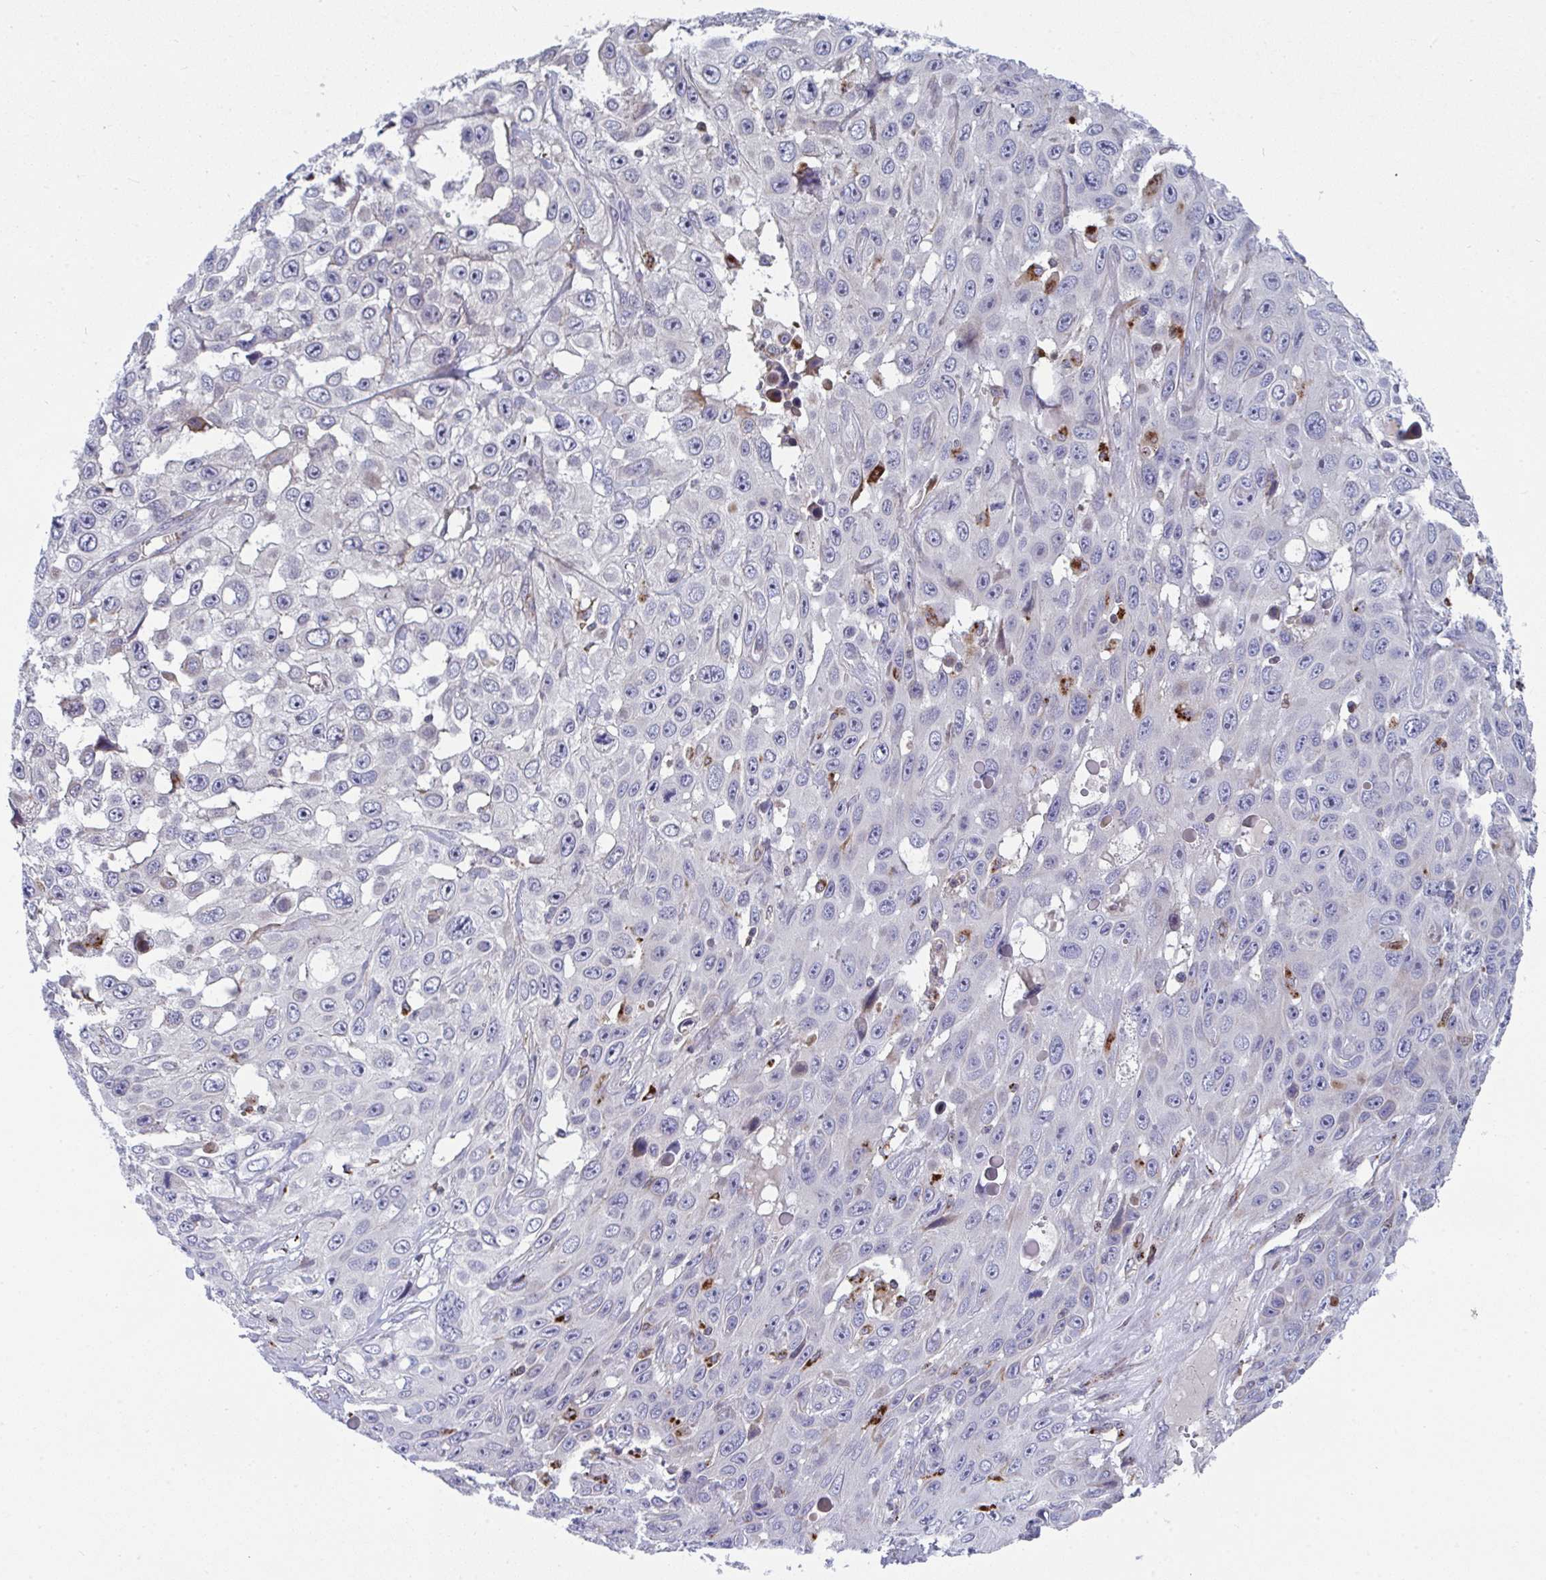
{"staining": {"intensity": "negative", "quantity": "none", "location": "none"}, "tissue": "skin cancer", "cell_type": "Tumor cells", "image_type": "cancer", "snomed": [{"axis": "morphology", "description": "Squamous cell carcinoma, NOS"}, {"axis": "topography", "description": "Skin"}], "caption": "Immunohistochemical staining of skin cancer displays no significant staining in tumor cells.", "gene": "AOC2", "patient": {"sex": "male", "age": 82}}